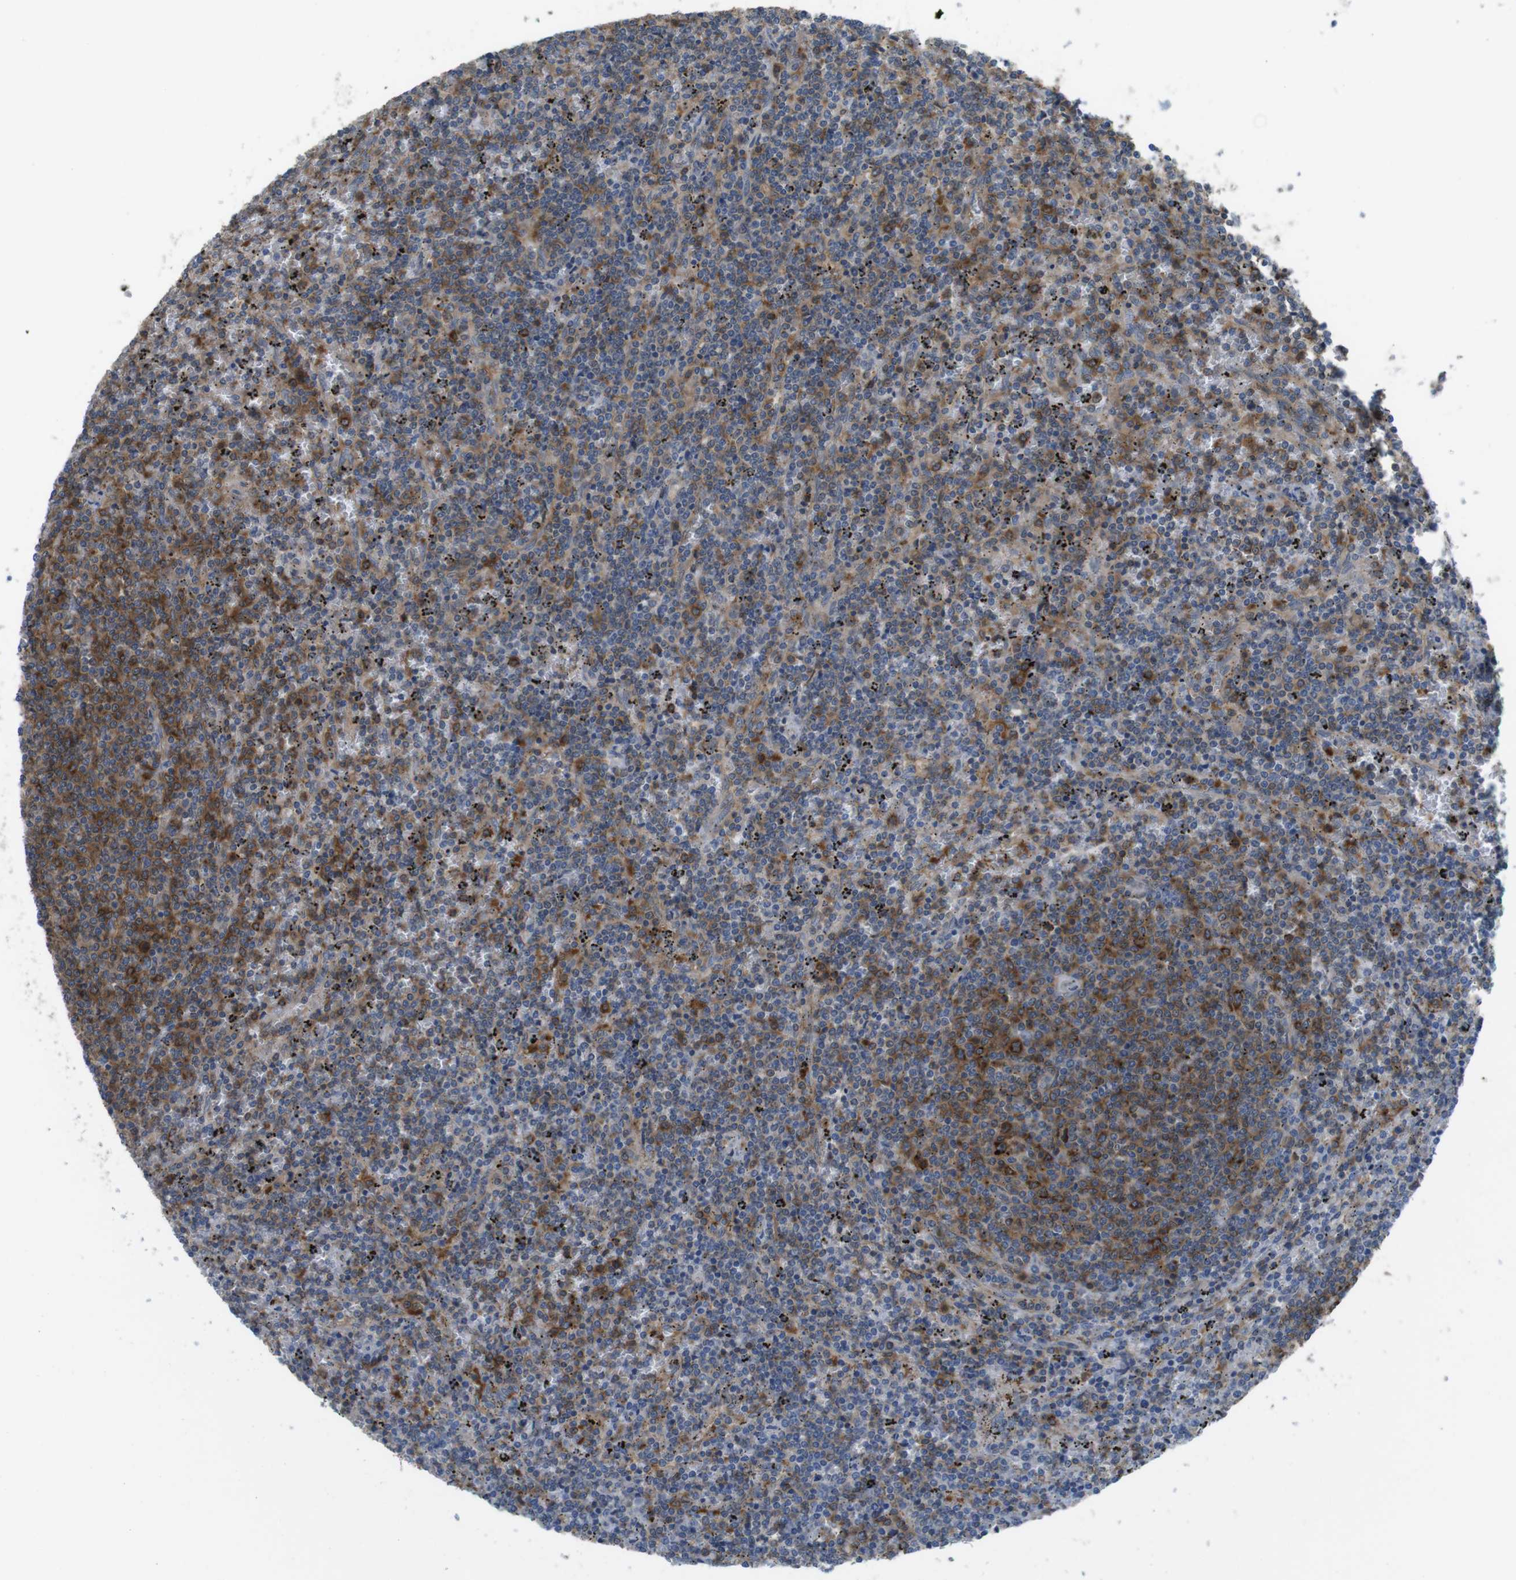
{"staining": {"intensity": "moderate", "quantity": ">75%", "location": "cytoplasmic/membranous"}, "tissue": "lymphoma", "cell_type": "Tumor cells", "image_type": "cancer", "snomed": [{"axis": "morphology", "description": "Malignant lymphoma, non-Hodgkin's type, Low grade"}, {"axis": "topography", "description": "Spleen"}], "caption": "Protein staining demonstrates moderate cytoplasmic/membranous expression in approximately >75% of tumor cells in malignant lymphoma, non-Hodgkin's type (low-grade). Nuclei are stained in blue.", "gene": "MTHFD1", "patient": {"sex": "female", "age": 50}}